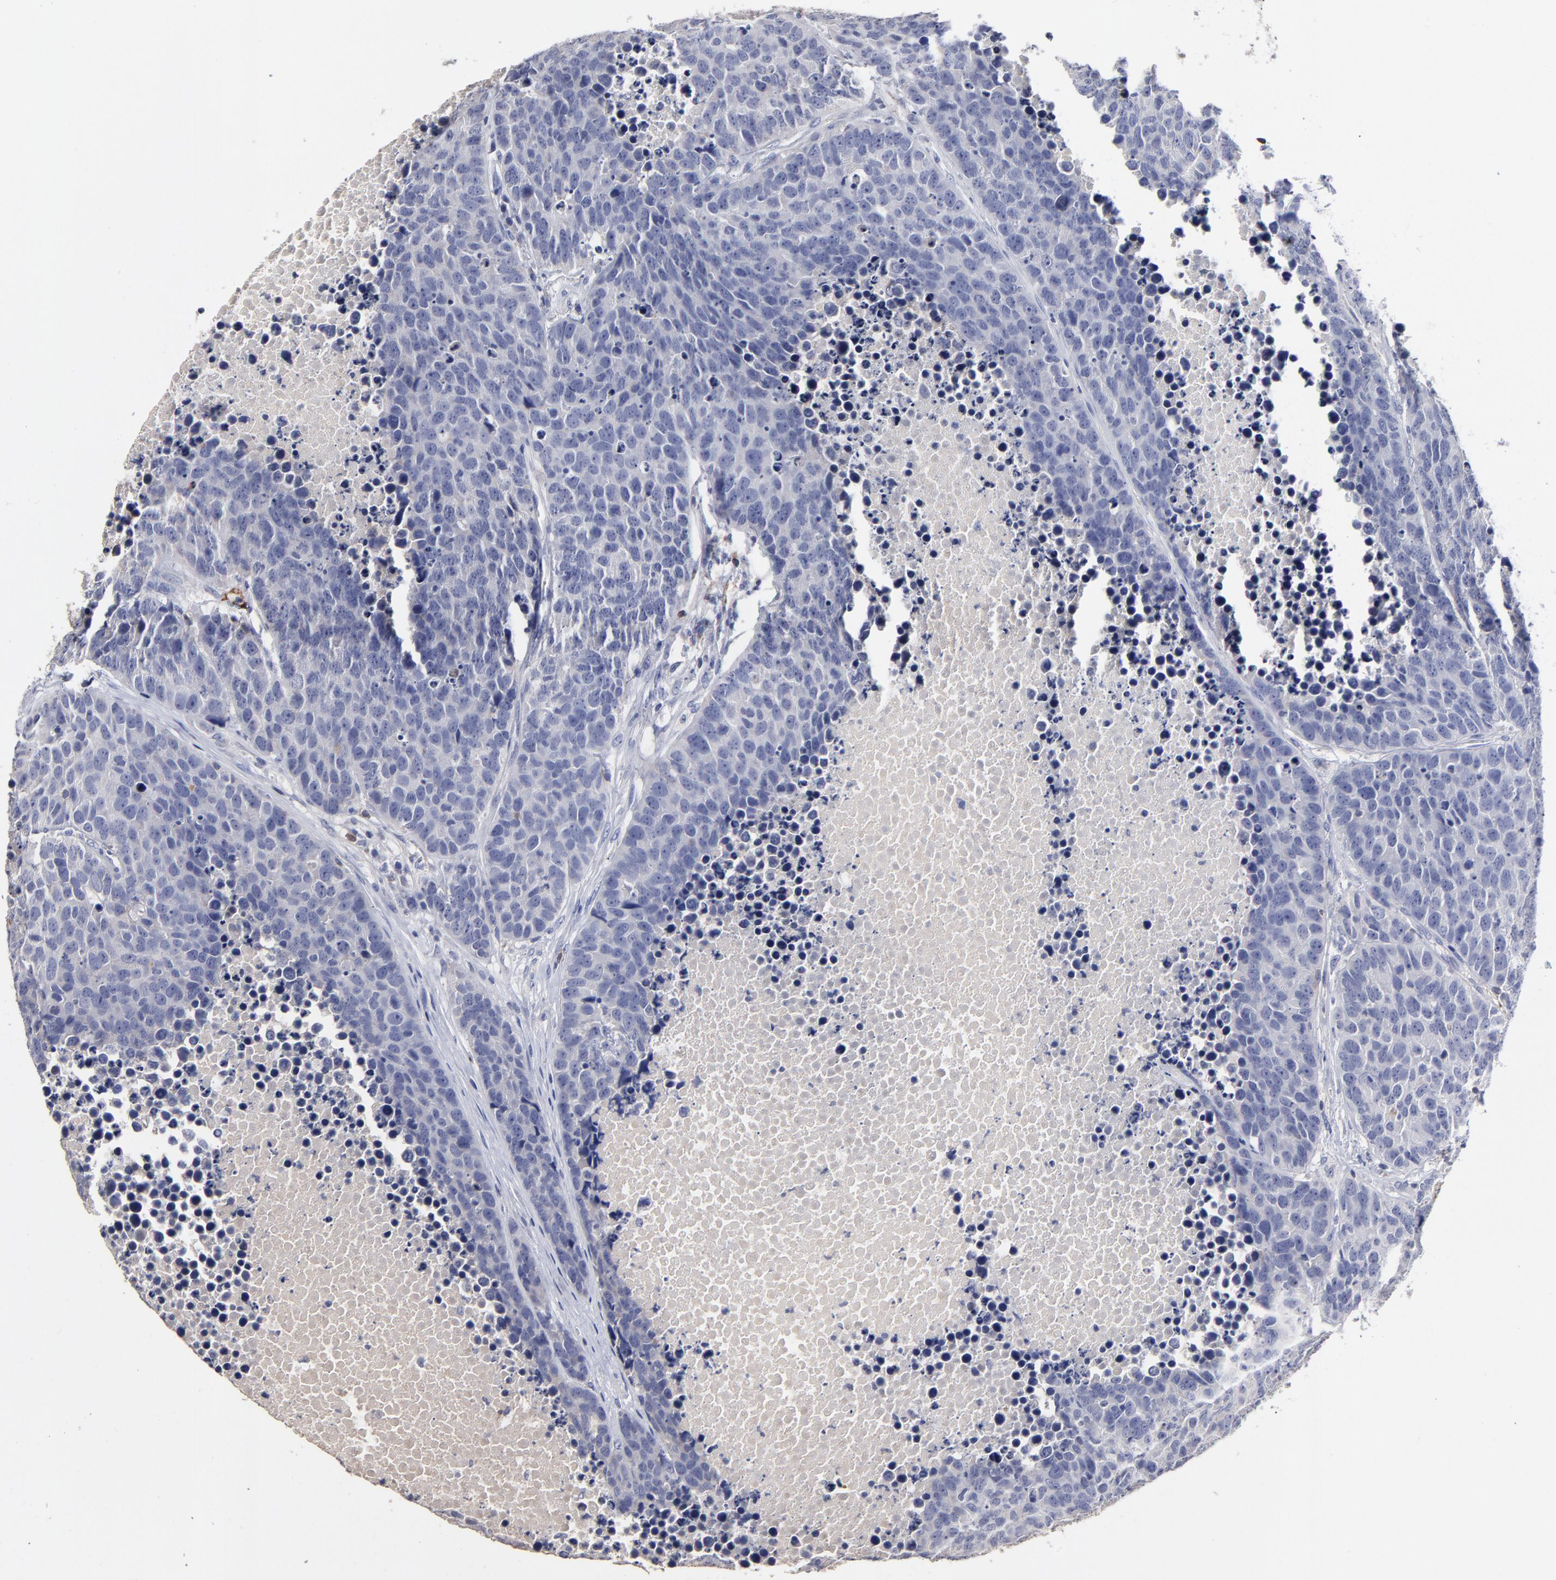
{"staining": {"intensity": "negative", "quantity": "none", "location": "none"}, "tissue": "carcinoid", "cell_type": "Tumor cells", "image_type": "cancer", "snomed": [{"axis": "morphology", "description": "Carcinoid, malignant, NOS"}, {"axis": "topography", "description": "Lung"}], "caption": "Immunohistochemistry of carcinoid (malignant) demonstrates no expression in tumor cells.", "gene": "TRAT1", "patient": {"sex": "male", "age": 60}}